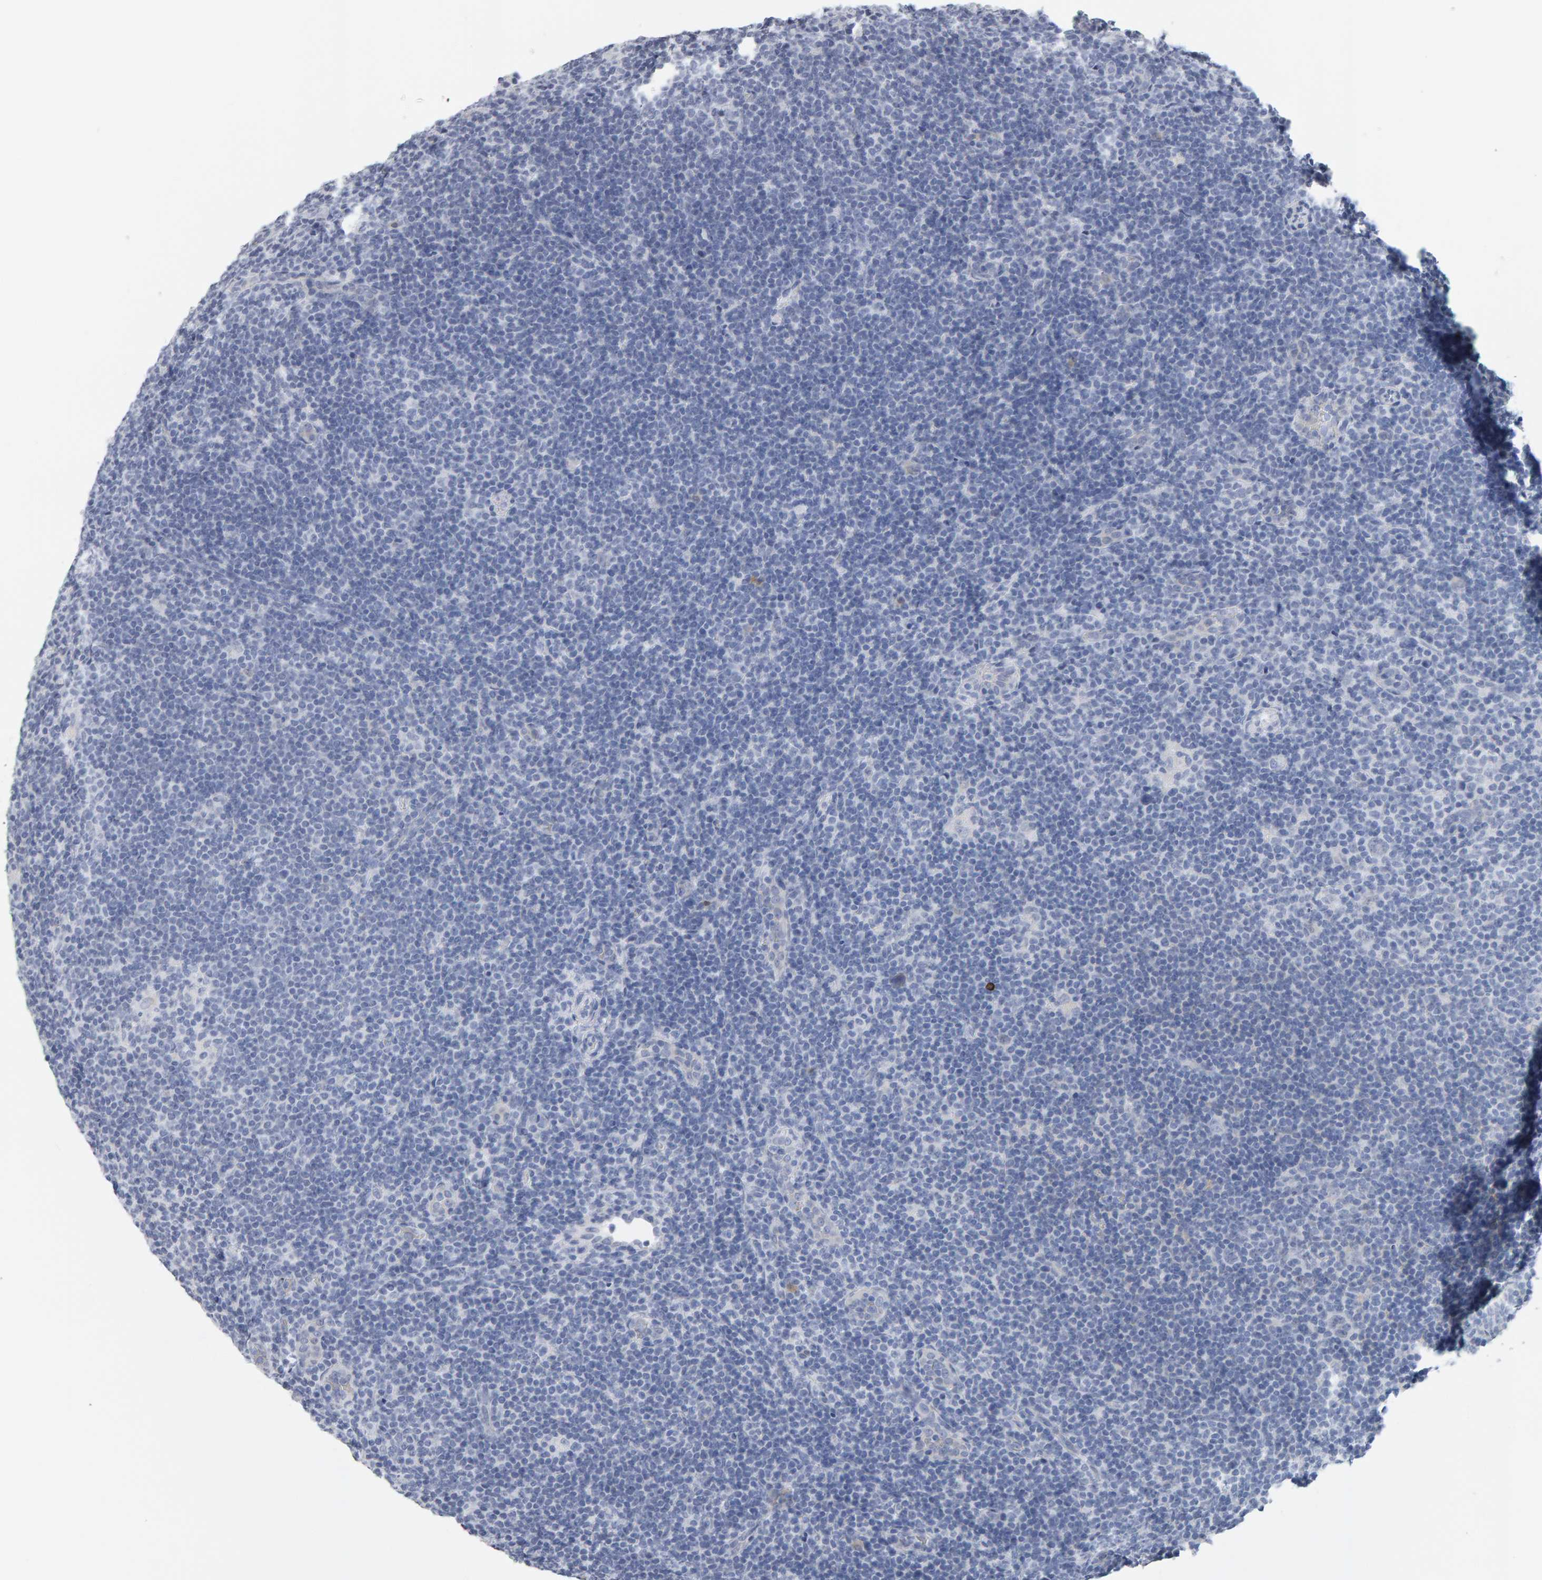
{"staining": {"intensity": "moderate", "quantity": "<25%", "location": "cytoplasmic/membranous"}, "tissue": "lymphoma", "cell_type": "Tumor cells", "image_type": "cancer", "snomed": [{"axis": "morphology", "description": "Hodgkin's disease, NOS"}, {"axis": "topography", "description": "Lymph node"}], "caption": "This photomicrograph shows lymphoma stained with immunohistochemistry to label a protein in brown. The cytoplasmic/membranous of tumor cells show moderate positivity for the protein. Nuclei are counter-stained blue.", "gene": "CTH", "patient": {"sex": "female", "age": 57}}